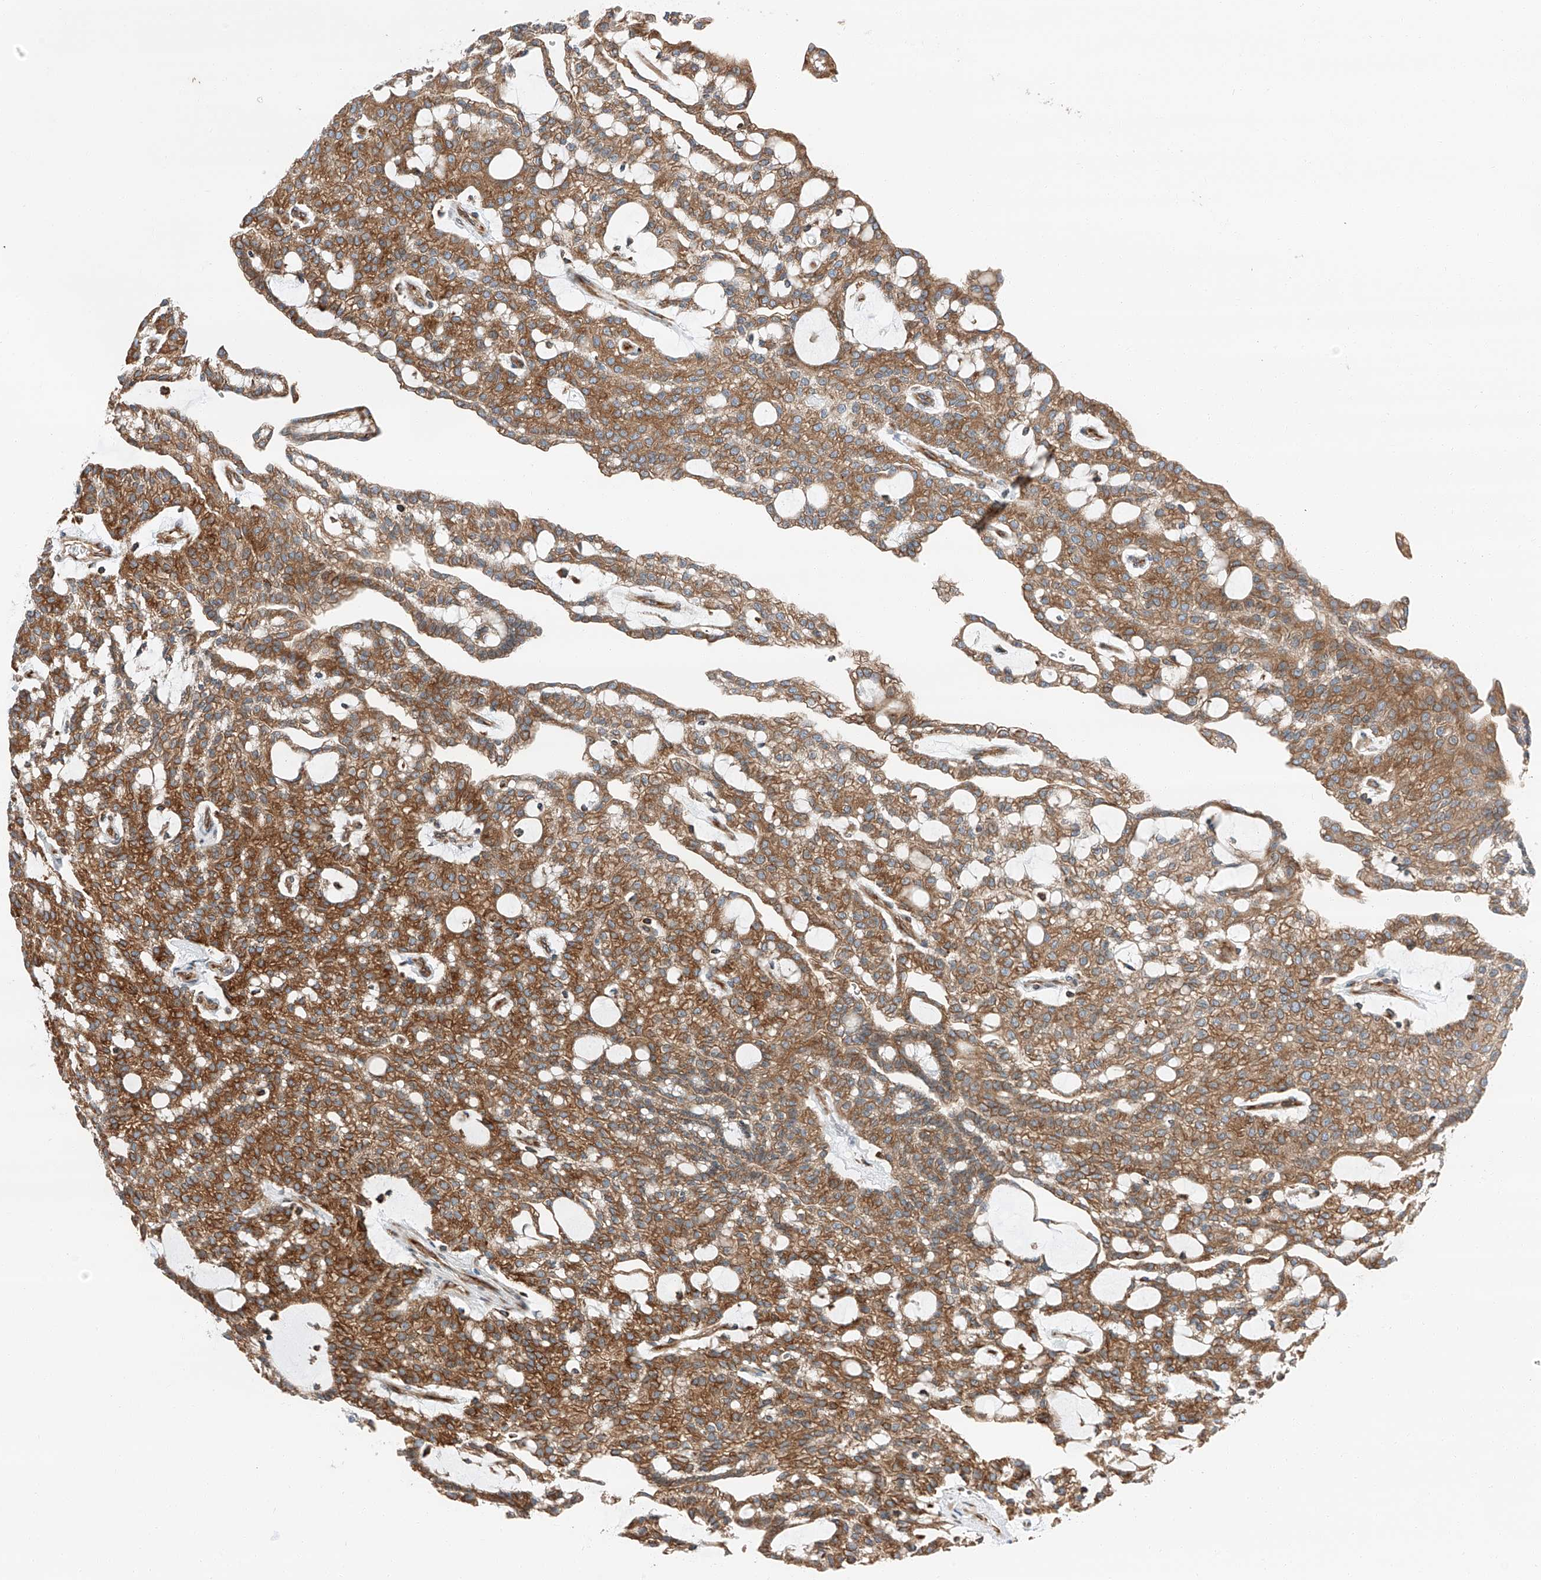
{"staining": {"intensity": "moderate", "quantity": ">75%", "location": "cytoplasmic/membranous"}, "tissue": "renal cancer", "cell_type": "Tumor cells", "image_type": "cancer", "snomed": [{"axis": "morphology", "description": "Adenocarcinoma, NOS"}, {"axis": "topography", "description": "Kidney"}], "caption": "The photomicrograph displays immunohistochemical staining of adenocarcinoma (renal). There is moderate cytoplasmic/membranous expression is appreciated in approximately >75% of tumor cells.", "gene": "ZC3H15", "patient": {"sex": "male", "age": 63}}